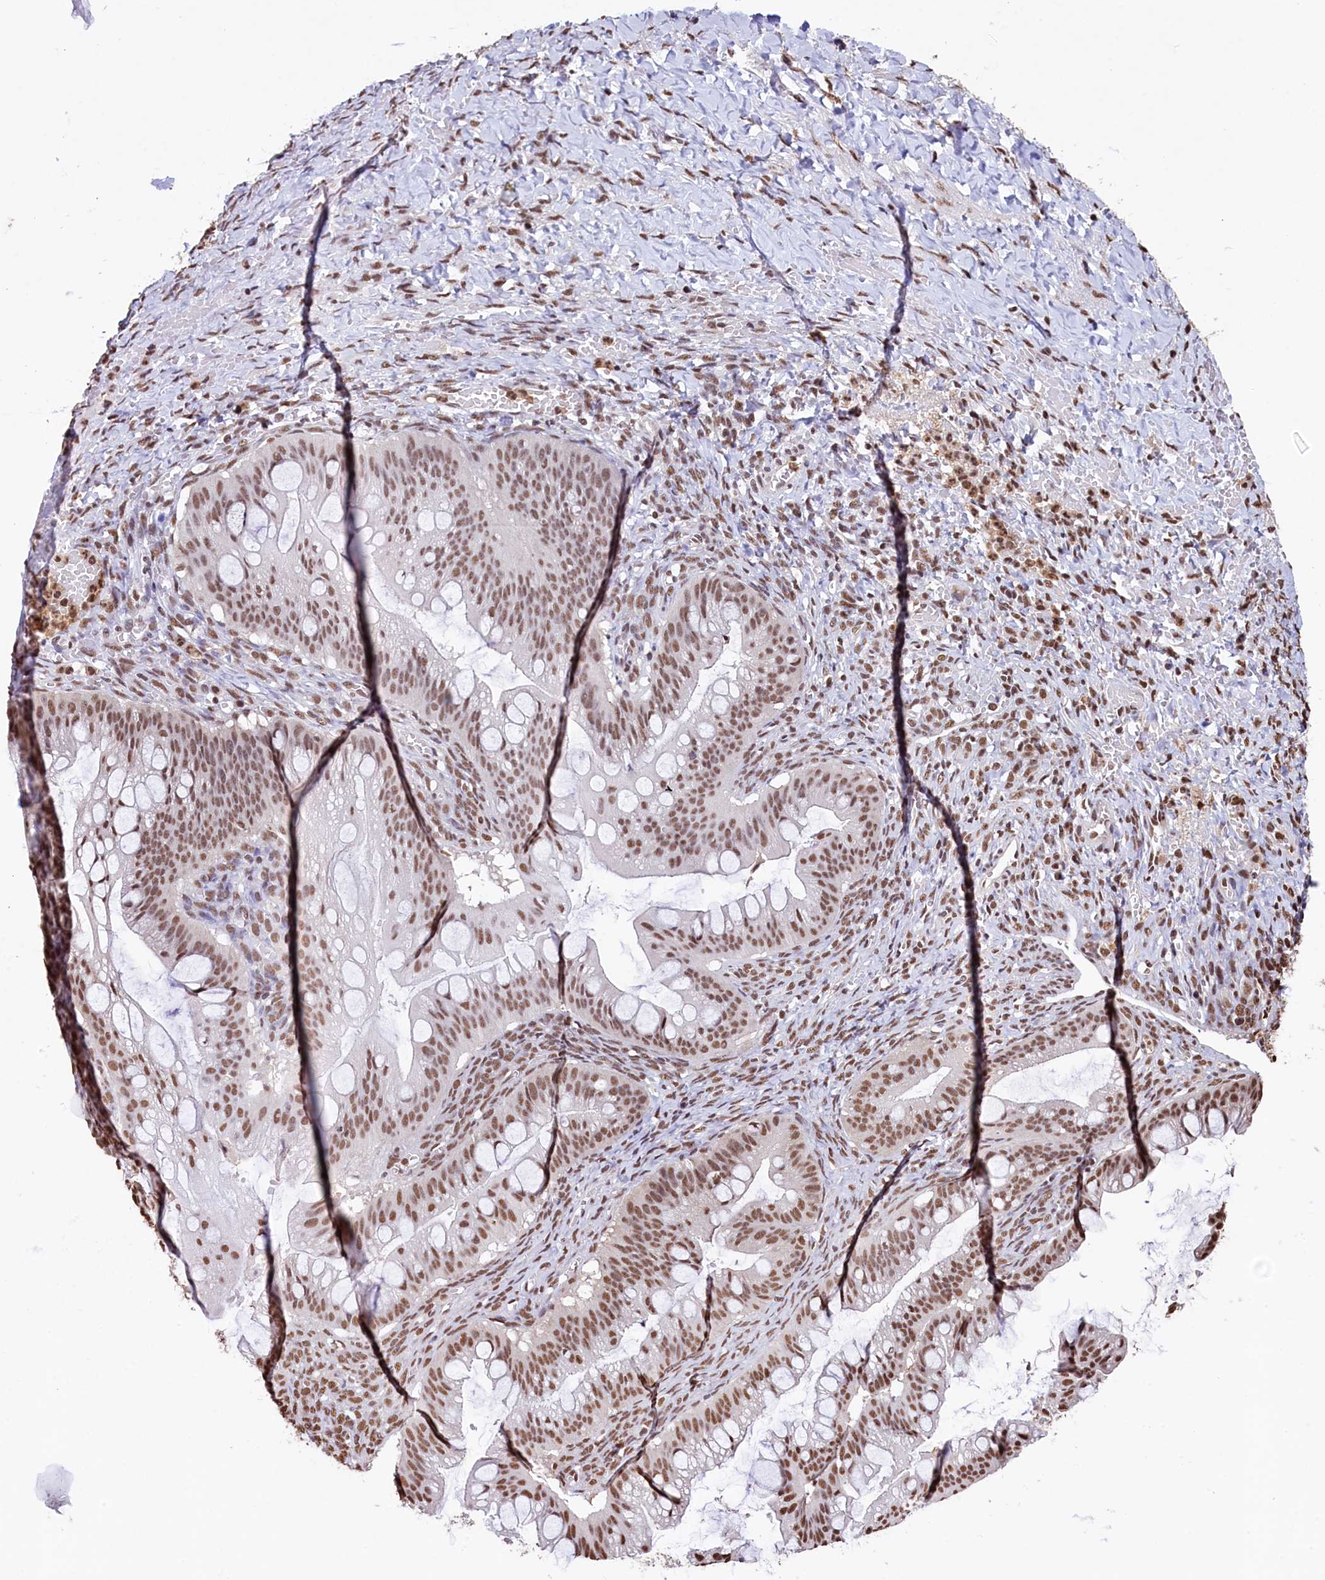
{"staining": {"intensity": "moderate", "quantity": ">75%", "location": "nuclear"}, "tissue": "ovarian cancer", "cell_type": "Tumor cells", "image_type": "cancer", "snomed": [{"axis": "morphology", "description": "Cystadenocarcinoma, mucinous, NOS"}, {"axis": "topography", "description": "Ovary"}], "caption": "DAB immunohistochemical staining of ovarian cancer (mucinous cystadenocarcinoma) displays moderate nuclear protein expression in approximately >75% of tumor cells.", "gene": "SNRPD2", "patient": {"sex": "female", "age": 73}}